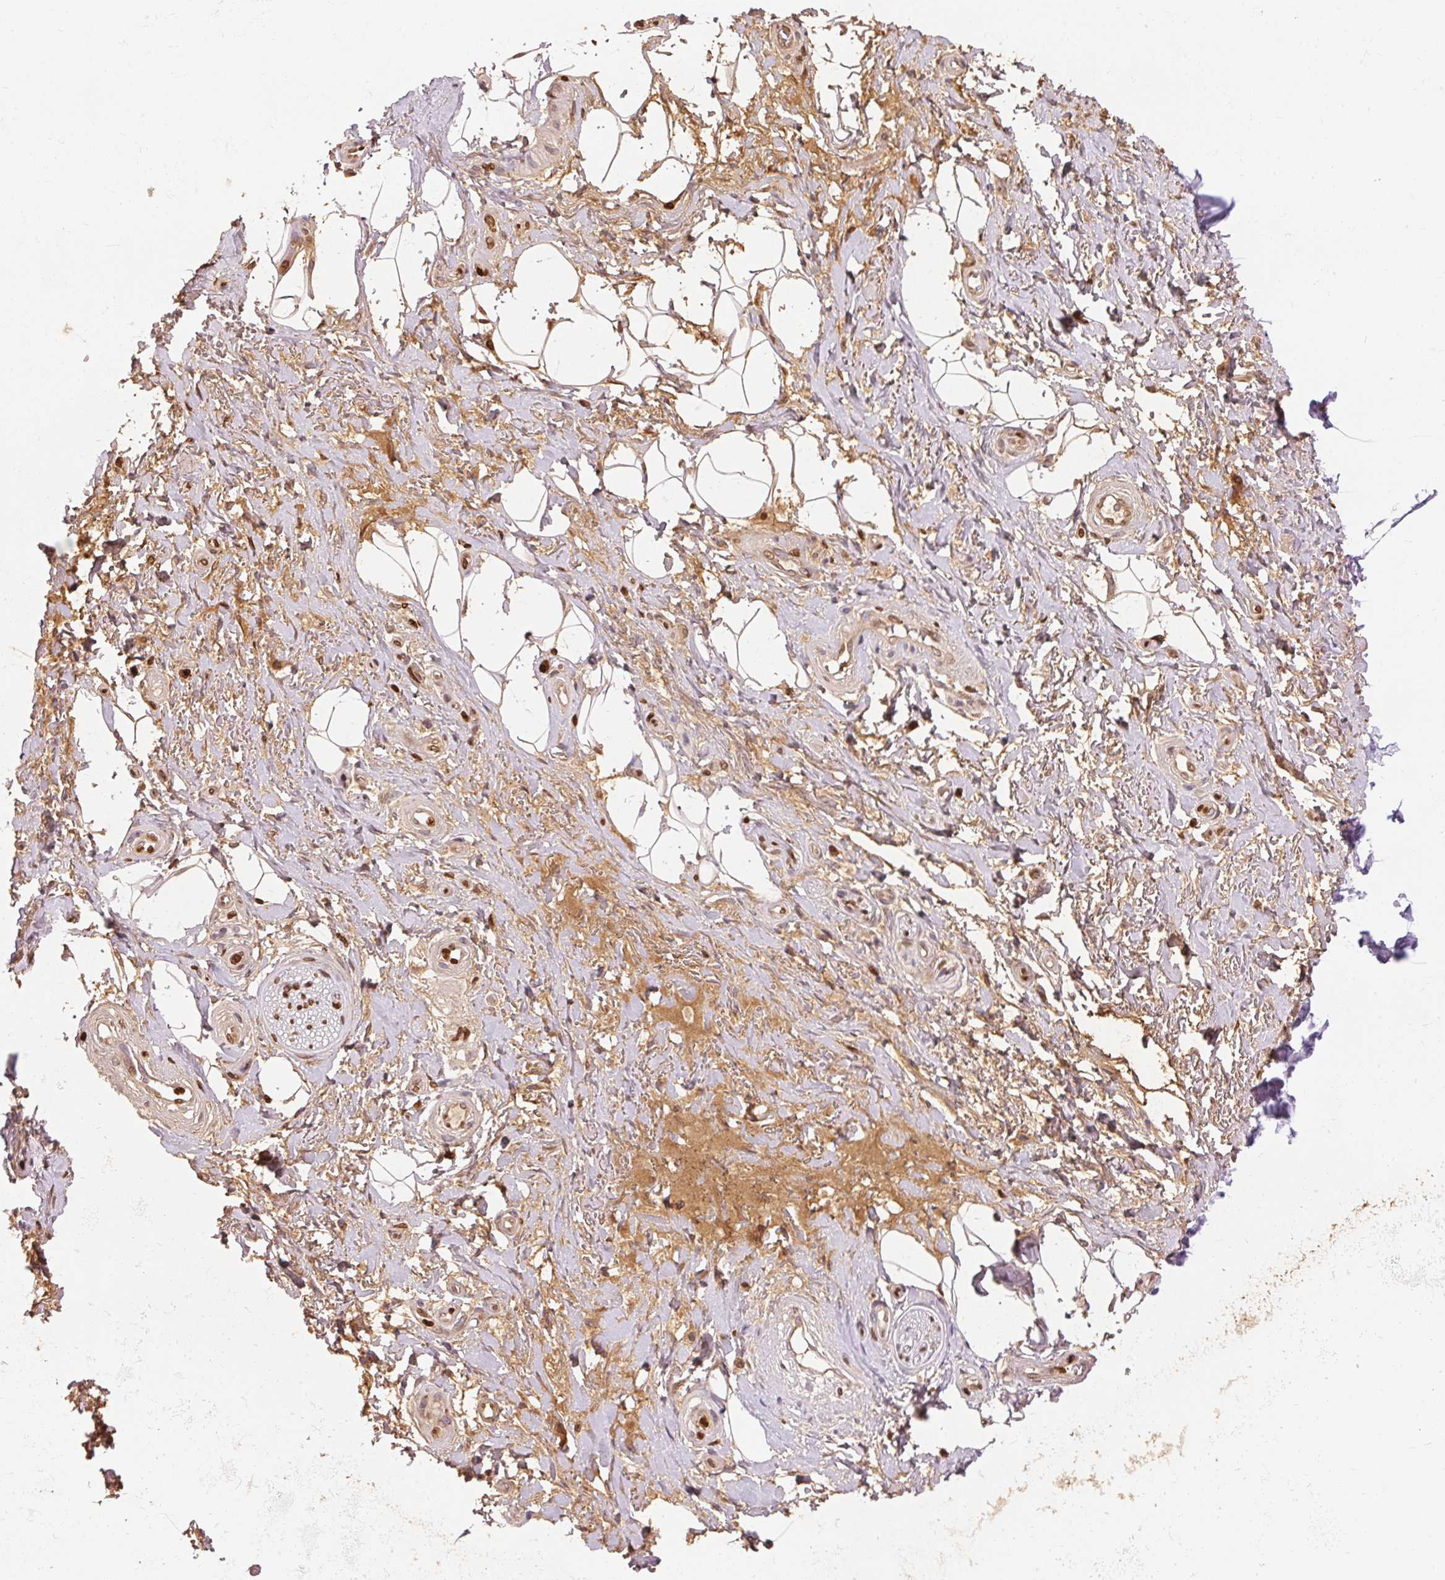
{"staining": {"intensity": "negative", "quantity": "none", "location": "none"}, "tissue": "adipose tissue", "cell_type": "Adipocytes", "image_type": "normal", "snomed": [{"axis": "morphology", "description": "Normal tissue, NOS"}, {"axis": "topography", "description": "Anal"}, {"axis": "topography", "description": "Peripheral nerve tissue"}], "caption": "The micrograph exhibits no staining of adipocytes in benign adipose tissue.", "gene": "ORM1", "patient": {"sex": "male", "age": 53}}